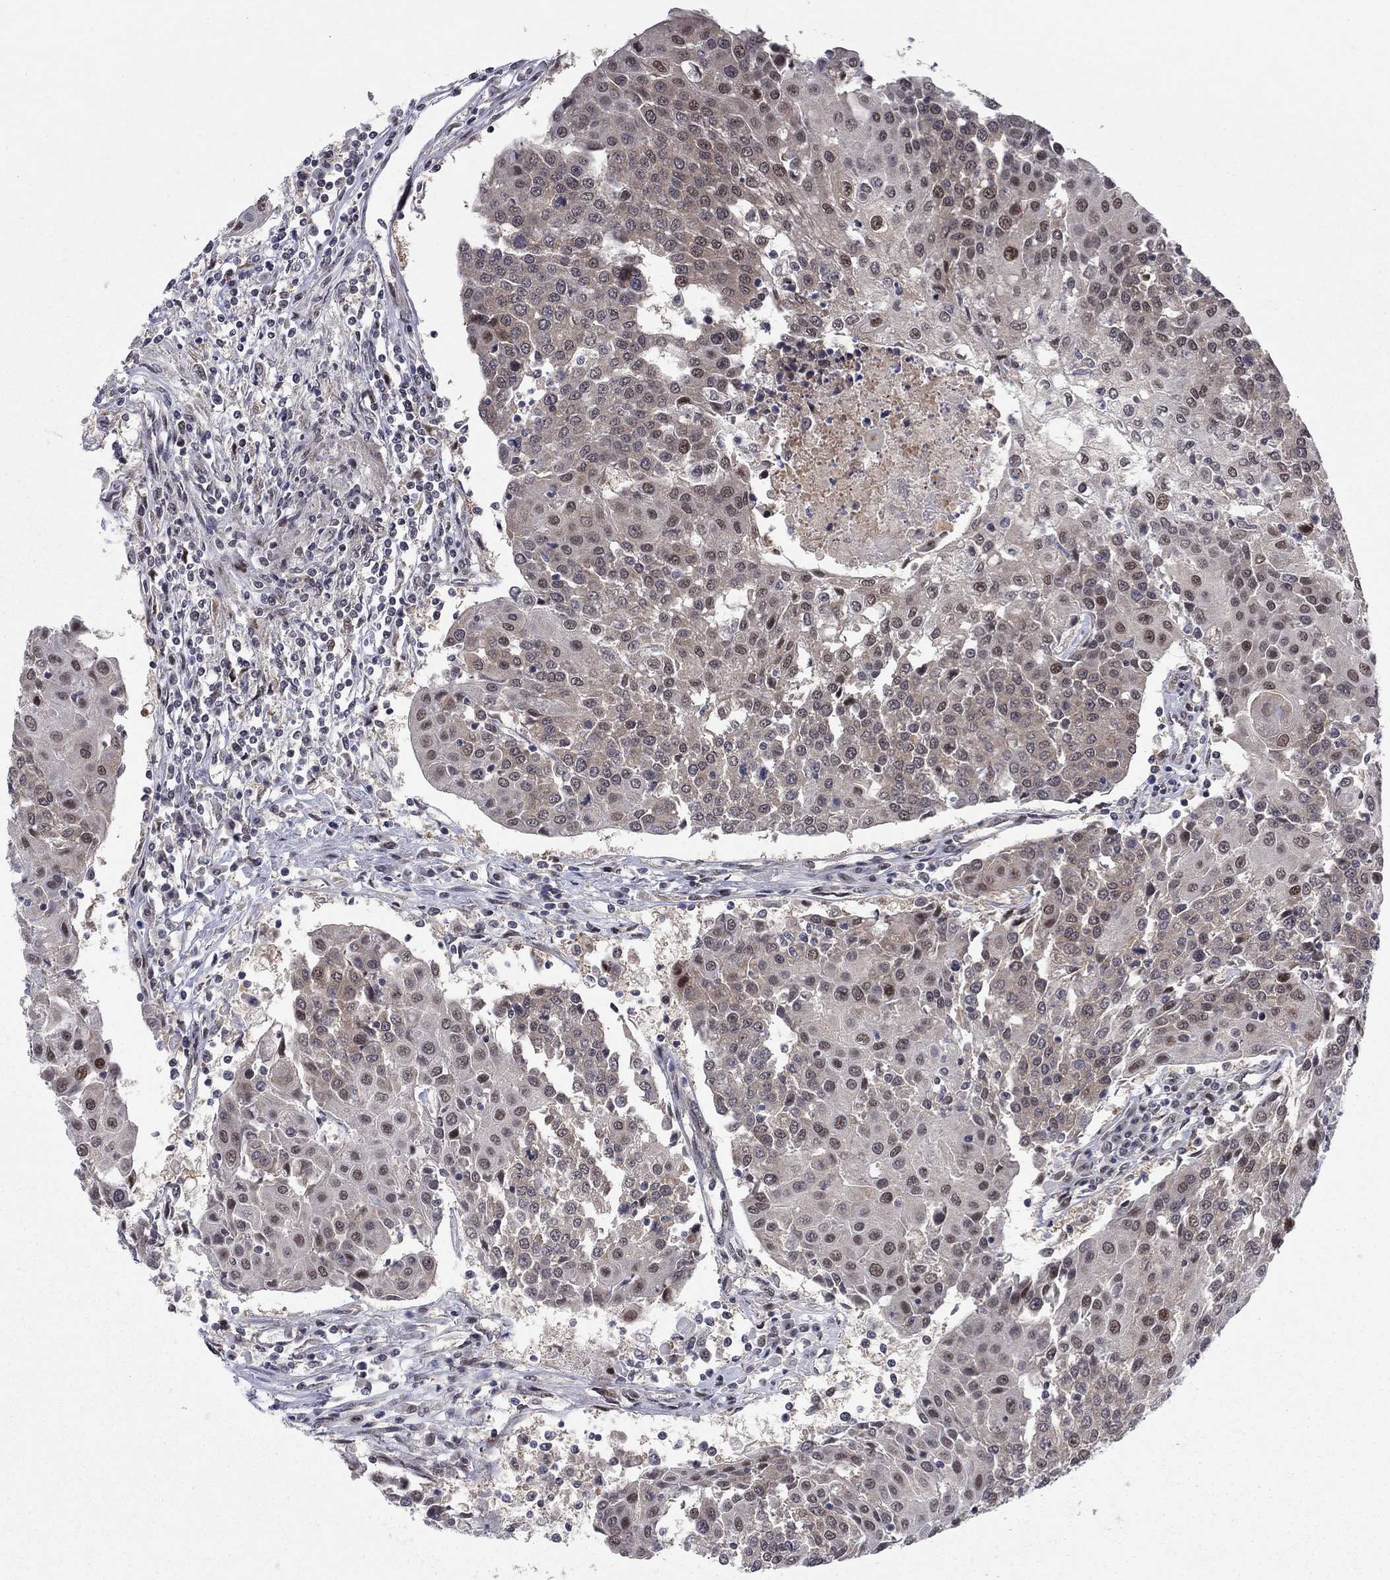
{"staining": {"intensity": "weak", "quantity": "25%-75%", "location": "cytoplasmic/membranous,nuclear"}, "tissue": "urothelial cancer", "cell_type": "Tumor cells", "image_type": "cancer", "snomed": [{"axis": "morphology", "description": "Urothelial carcinoma, High grade"}, {"axis": "topography", "description": "Urinary bladder"}], "caption": "Immunohistochemistry image of neoplastic tissue: human high-grade urothelial carcinoma stained using immunohistochemistry (IHC) exhibits low levels of weak protein expression localized specifically in the cytoplasmic/membranous and nuclear of tumor cells, appearing as a cytoplasmic/membranous and nuclear brown color.", "gene": "PSMC1", "patient": {"sex": "female", "age": 85}}